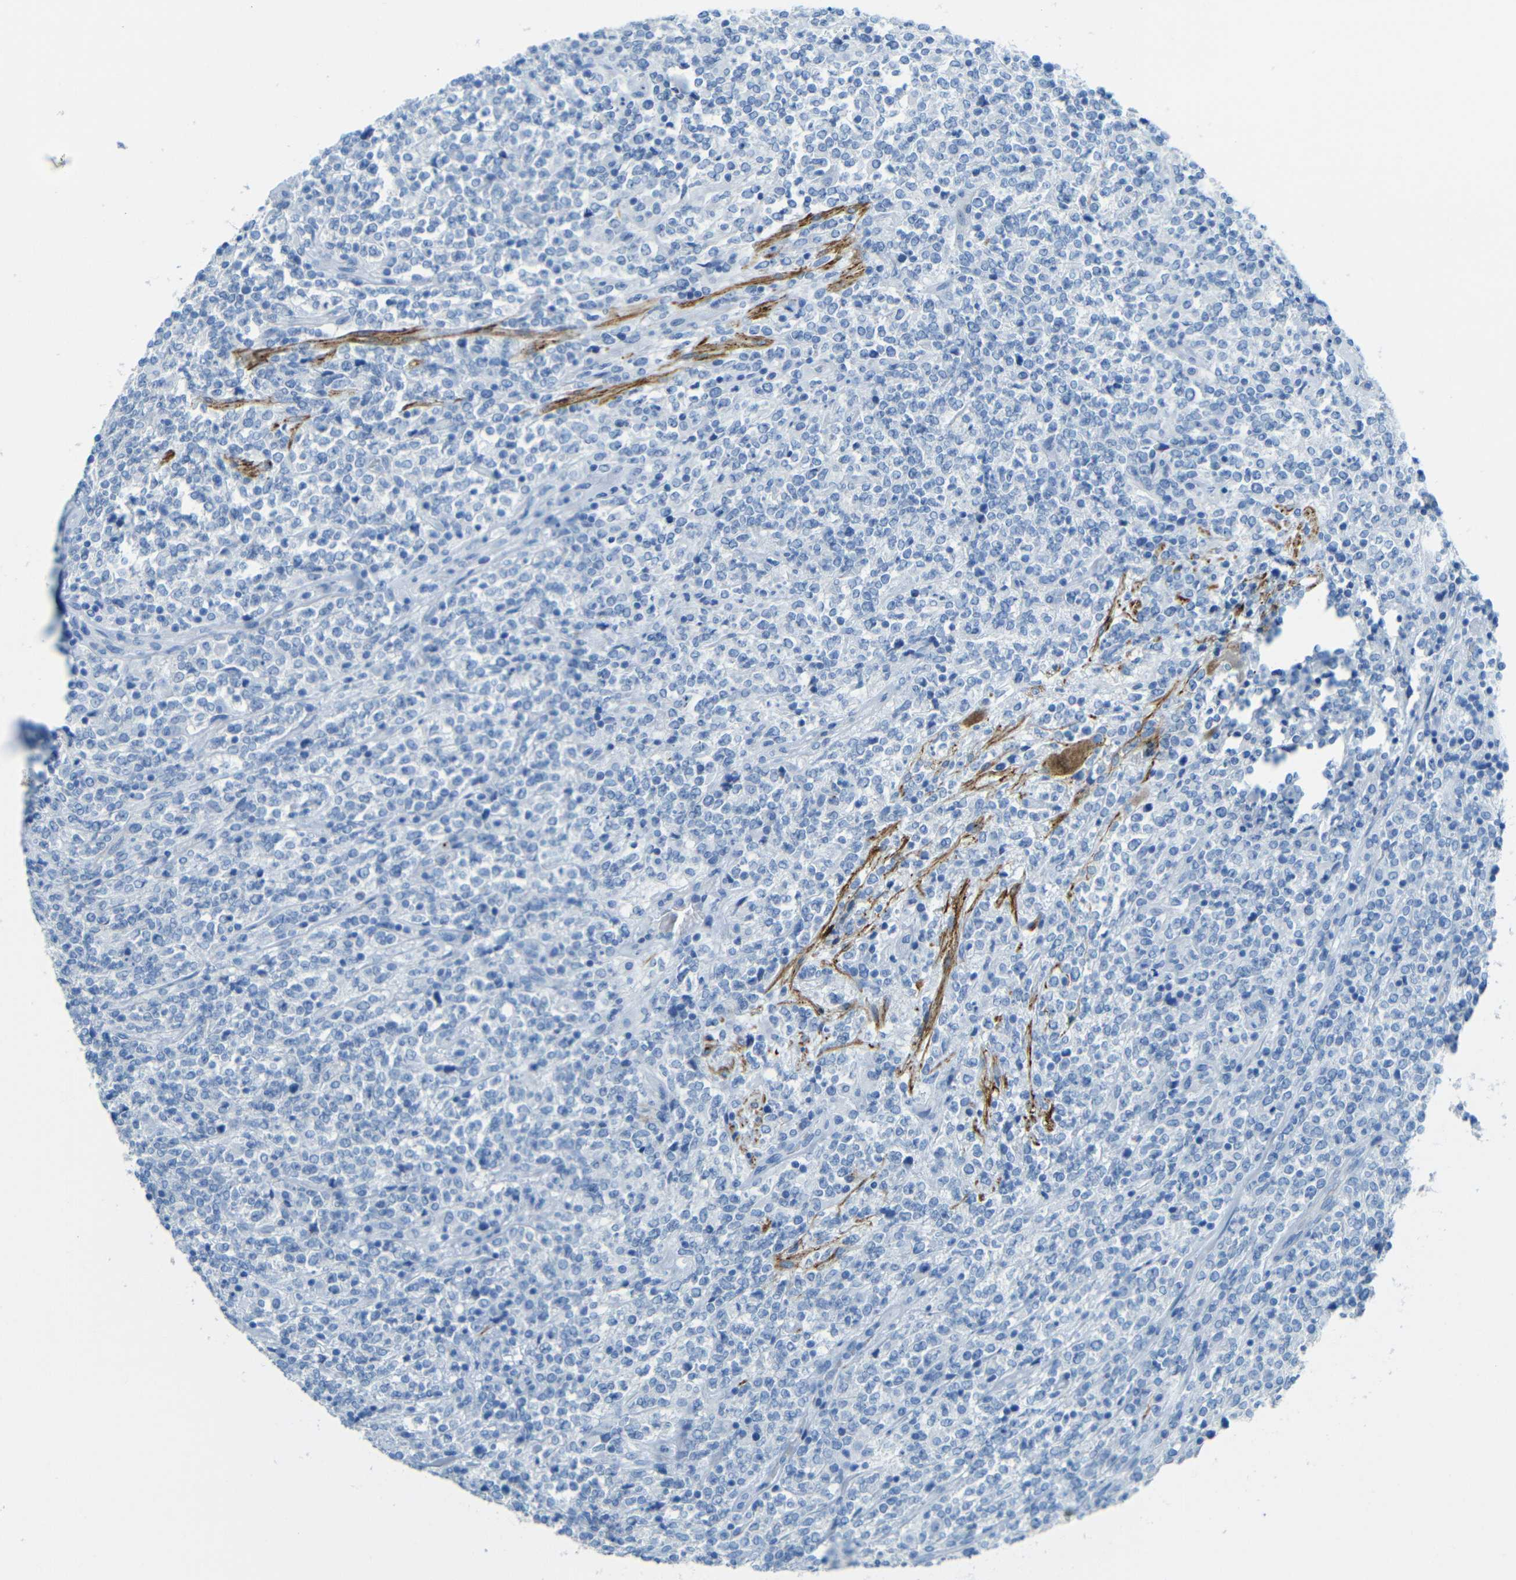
{"staining": {"intensity": "negative", "quantity": "none", "location": "none"}, "tissue": "lymphoma", "cell_type": "Tumor cells", "image_type": "cancer", "snomed": [{"axis": "morphology", "description": "Malignant lymphoma, non-Hodgkin's type, High grade"}, {"axis": "topography", "description": "Soft tissue"}], "caption": "A histopathology image of human high-grade malignant lymphoma, non-Hodgkin's type is negative for staining in tumor cells. (Immunohistochemistry (ihc), brightfield microscopy, high magnification).", "gene": "TUBB4B", "patient": {"sex": "male", "age": 18}}